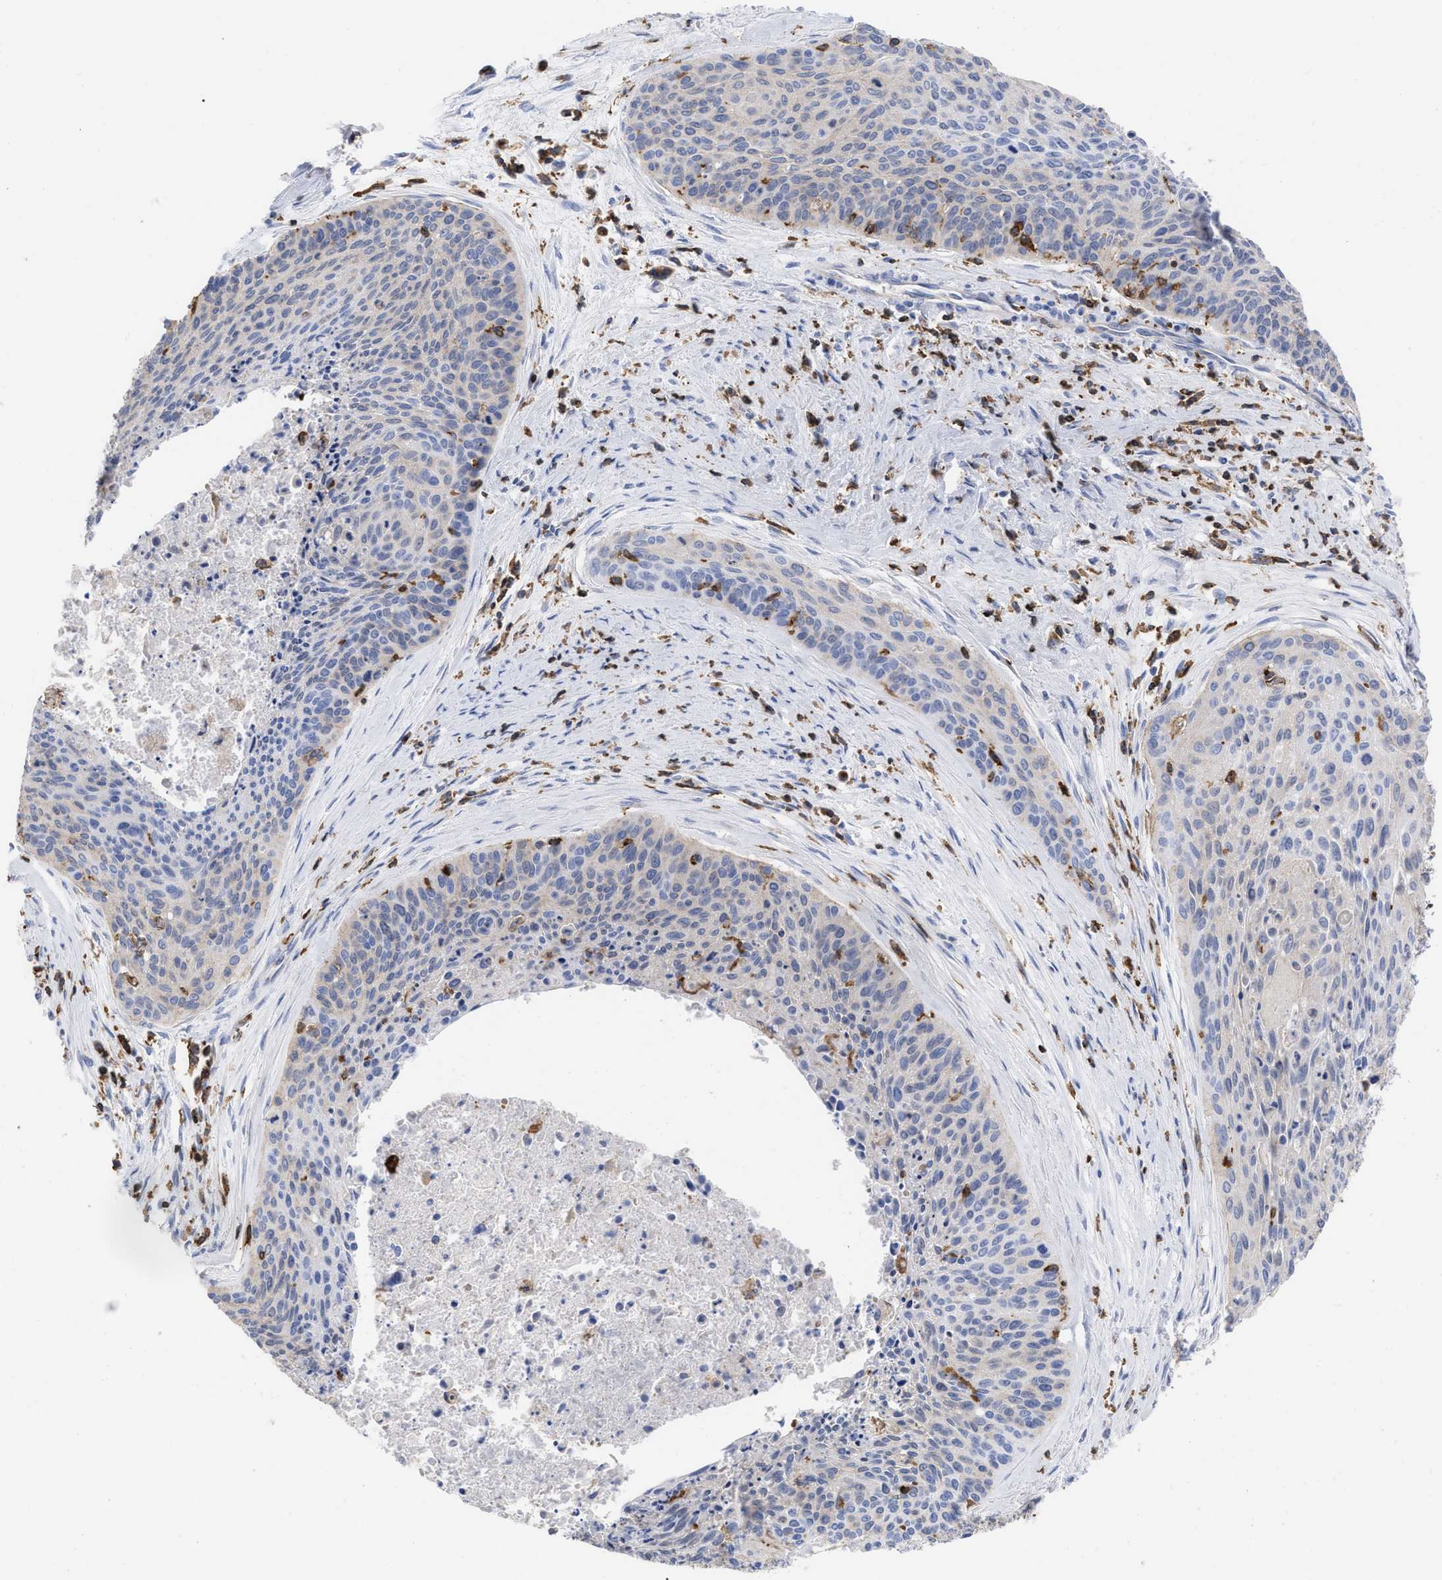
{"staining": {"intensity": "weak", "quantity": "<25%", "location": "cytoplasmic/membranous"}, "tissue": "cervical cancer", "cell_type": "Tumor cells", "image_type": "cancer", "snomed": [{"axis": "morphology", "description": "Squamous cell carcinoma, NOS"}, {"axis": "topography", "description": "Cervix"}], "caption": "High power microscopy micrograph of an IHC image of cervical cancer (squamous cell carcinoma), revealing no significant staining in tumor cells.", "gene": "HCLS1", "patient": {"sex": "female", "age": 55}}